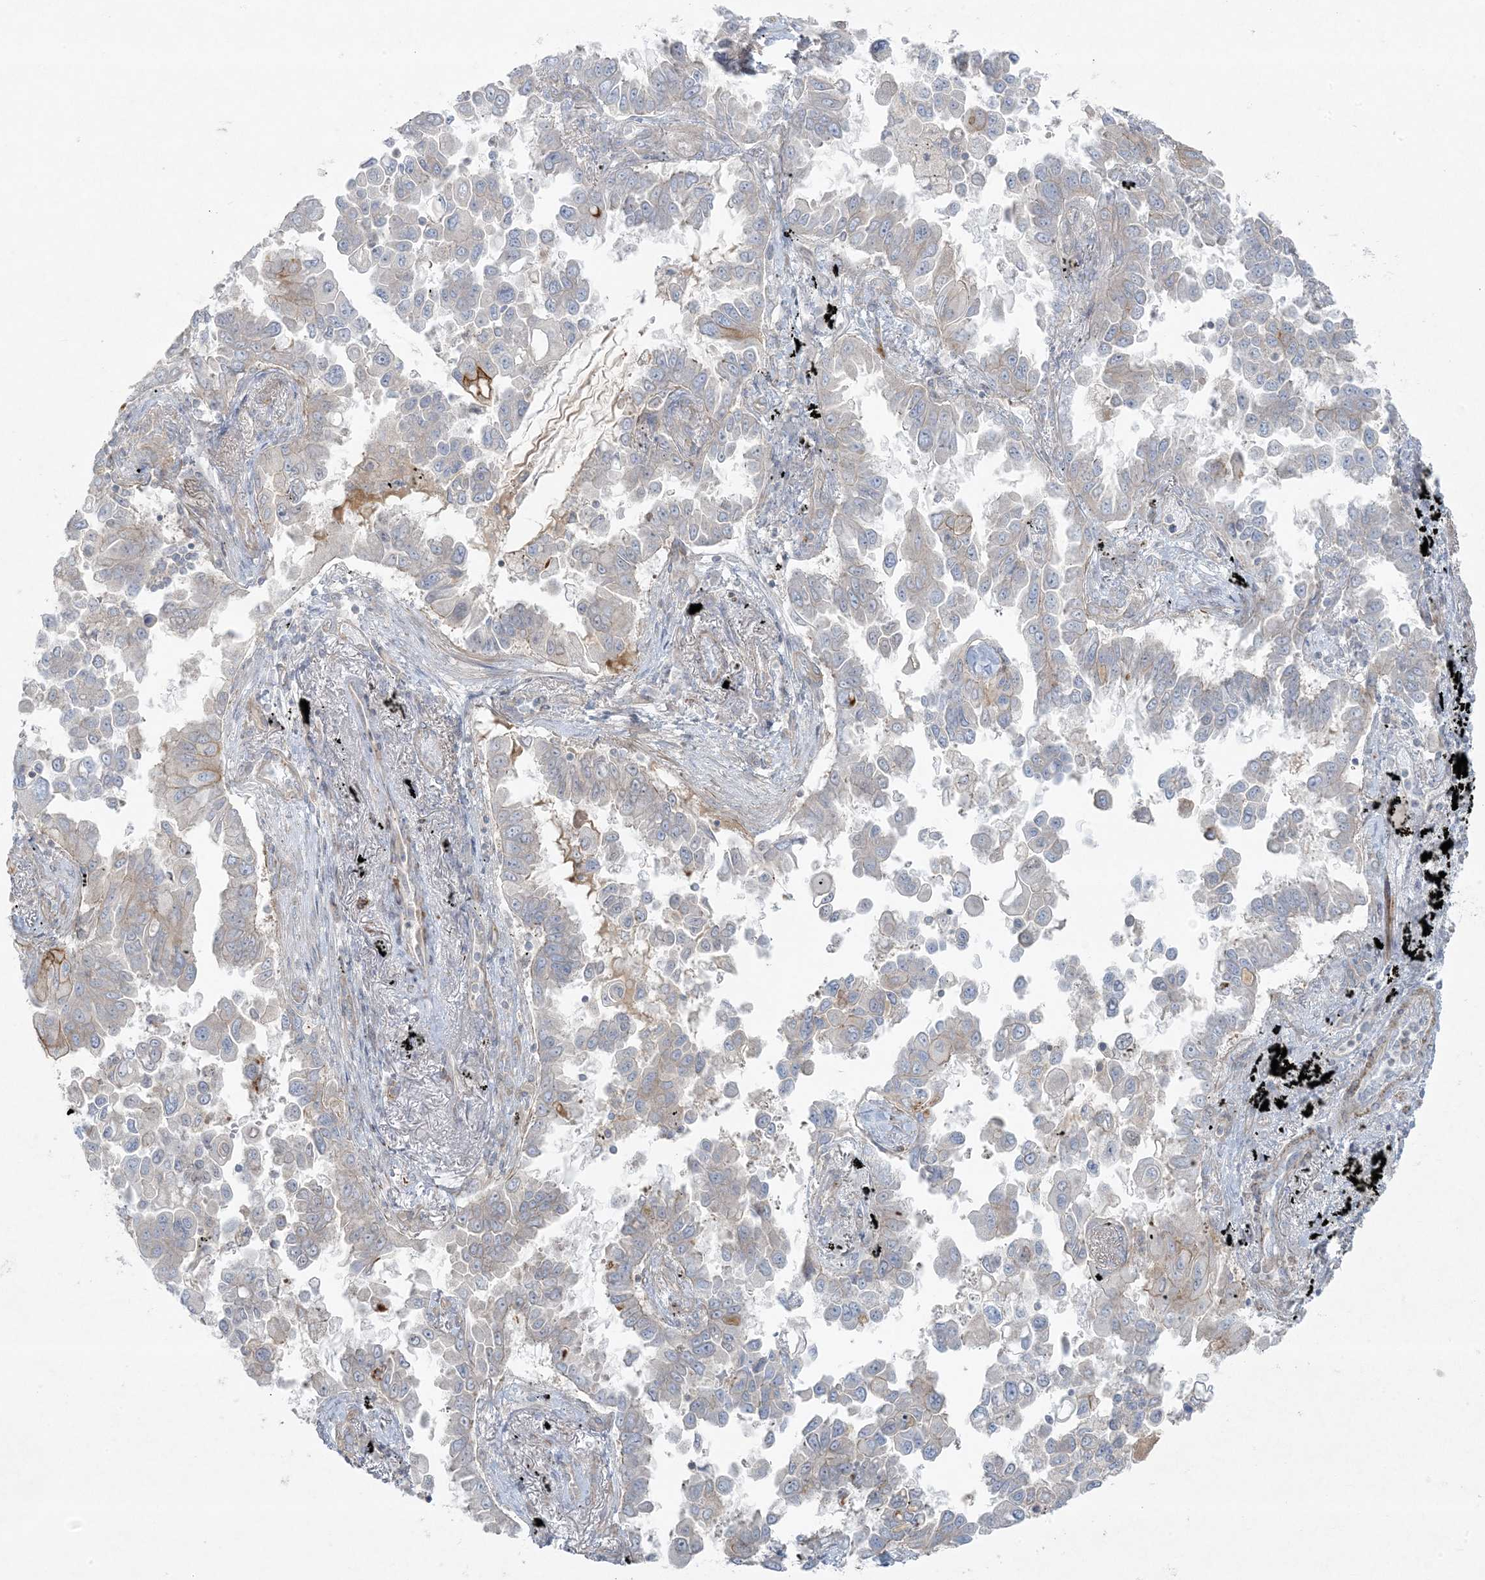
{"staining": {"intensity": "moderate", "quantity": "<25%", "location": "cytoplasmic/membranous"}, "tissue": "lung cancer", "cell_type": "Tumor cells", "image_type": "cancer", "snomed": [{"axis": "morphology", "description": "Adenocarcinoma, NOS"}, {"axis": "topography", "description": "Lung"}], "caption": "Protein analysis of lung adenocarcinoma tissue shows moderate cytoplasmic/membranous expression in approximately <25% of tumor cells.", "gene": "PIK3R4", "patient": {"sex": "female", "age": 67}}